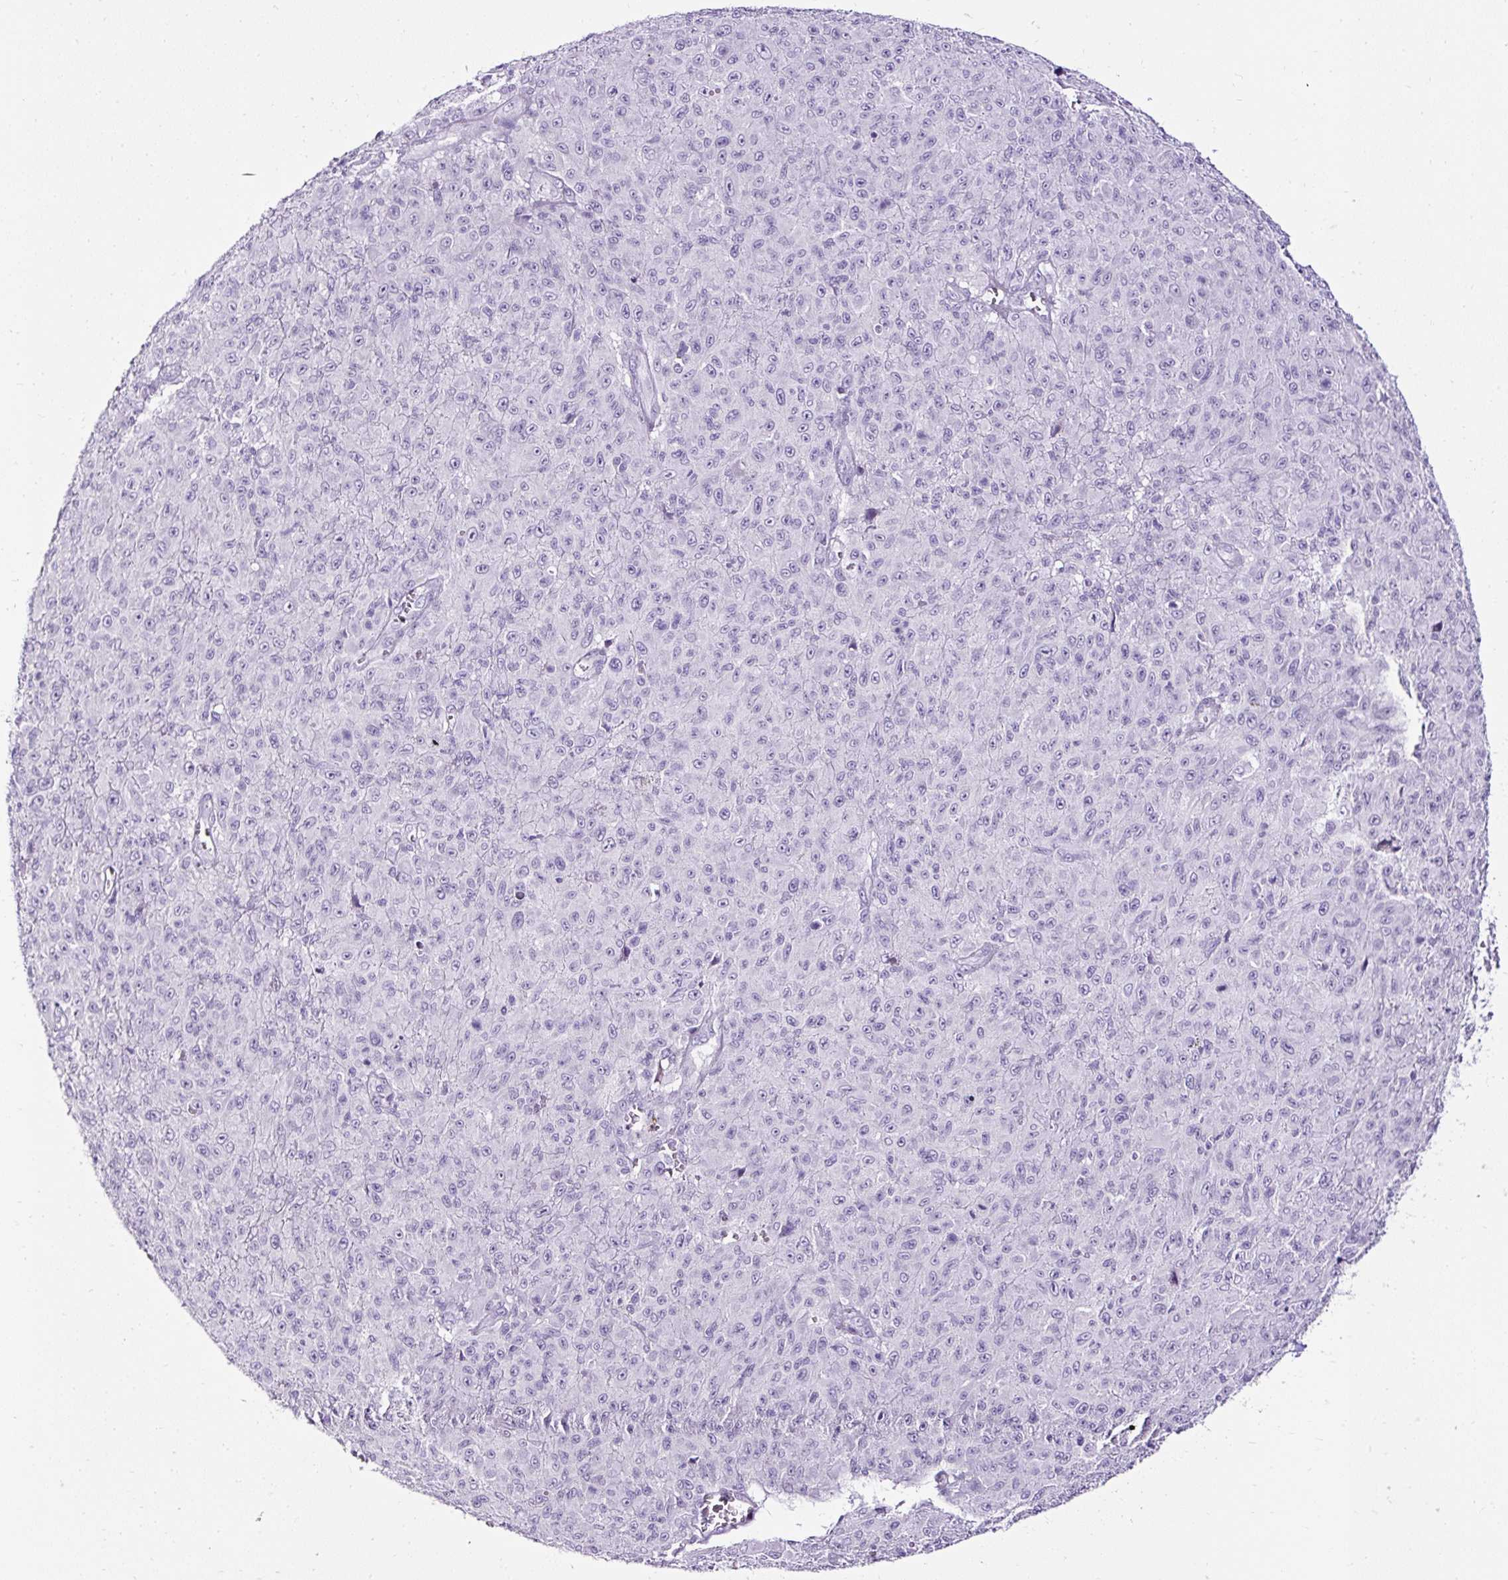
{"staining": {"intensity": "negative", "quantity": "none", "location": "none"}, "tissue": "melanoma", "cell_type": "Tumor cells", "image_type": "cancer", "snomed": [{"axis": "morphology", "description": "Malignant melanoma, NOS"}, {"axis": "topography", "description": "Skin"}], "caption": "Protein analysis of melanoma reveals no significant positivity in tumor cells. The staining is performed using DAB brown chromogen with nuclei counter-stained in using hematoxylin.", "gene": "SLC7A8", "patient": {"sex": "male", "age": 46}}